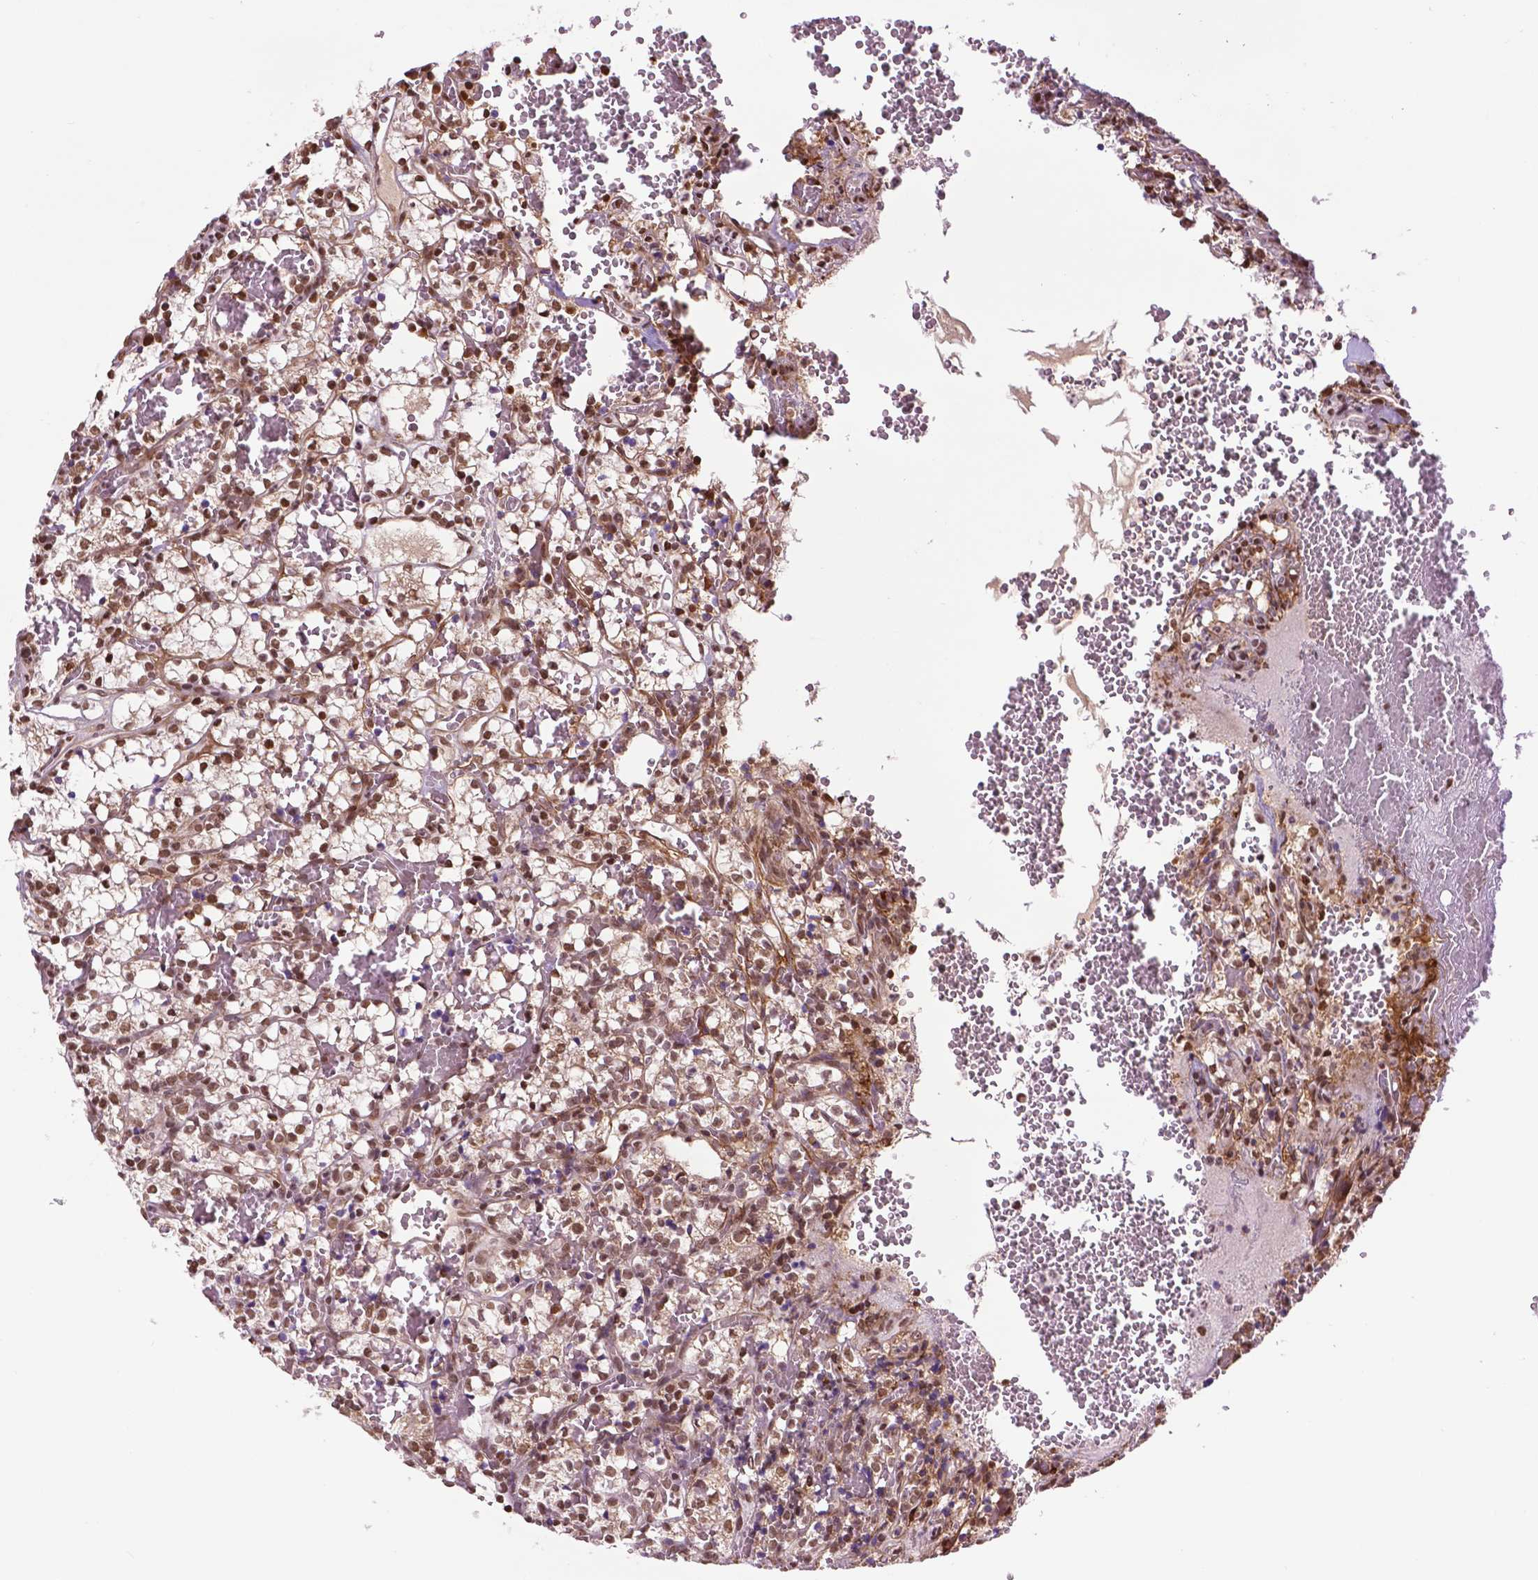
{"staining": {"intensity": "moderate", "quantity": ">75%", "location": "cytoplasmic/membranous,nuclear"}, "tissue": "renal cancer", "cell_type": "Tumor cells", "image_type": "cancer", "snomed": [{"axis": "morphology", "description": "Adenocarcinoma, NOS"}, {"axis": "topography", "description": "Kidney"}], "caption": "Moderate cytoplasmic/membranous and nuclear expression is seen in approximately >75% of tumor cells in renal cancer (adenocarcinoma). (DAB (3,3'-diaminobenzidine) IHC with brightfield microscopy, high magnification).", "gene": "COL23A1", "patient": {"sex": "female", "age": 69}}